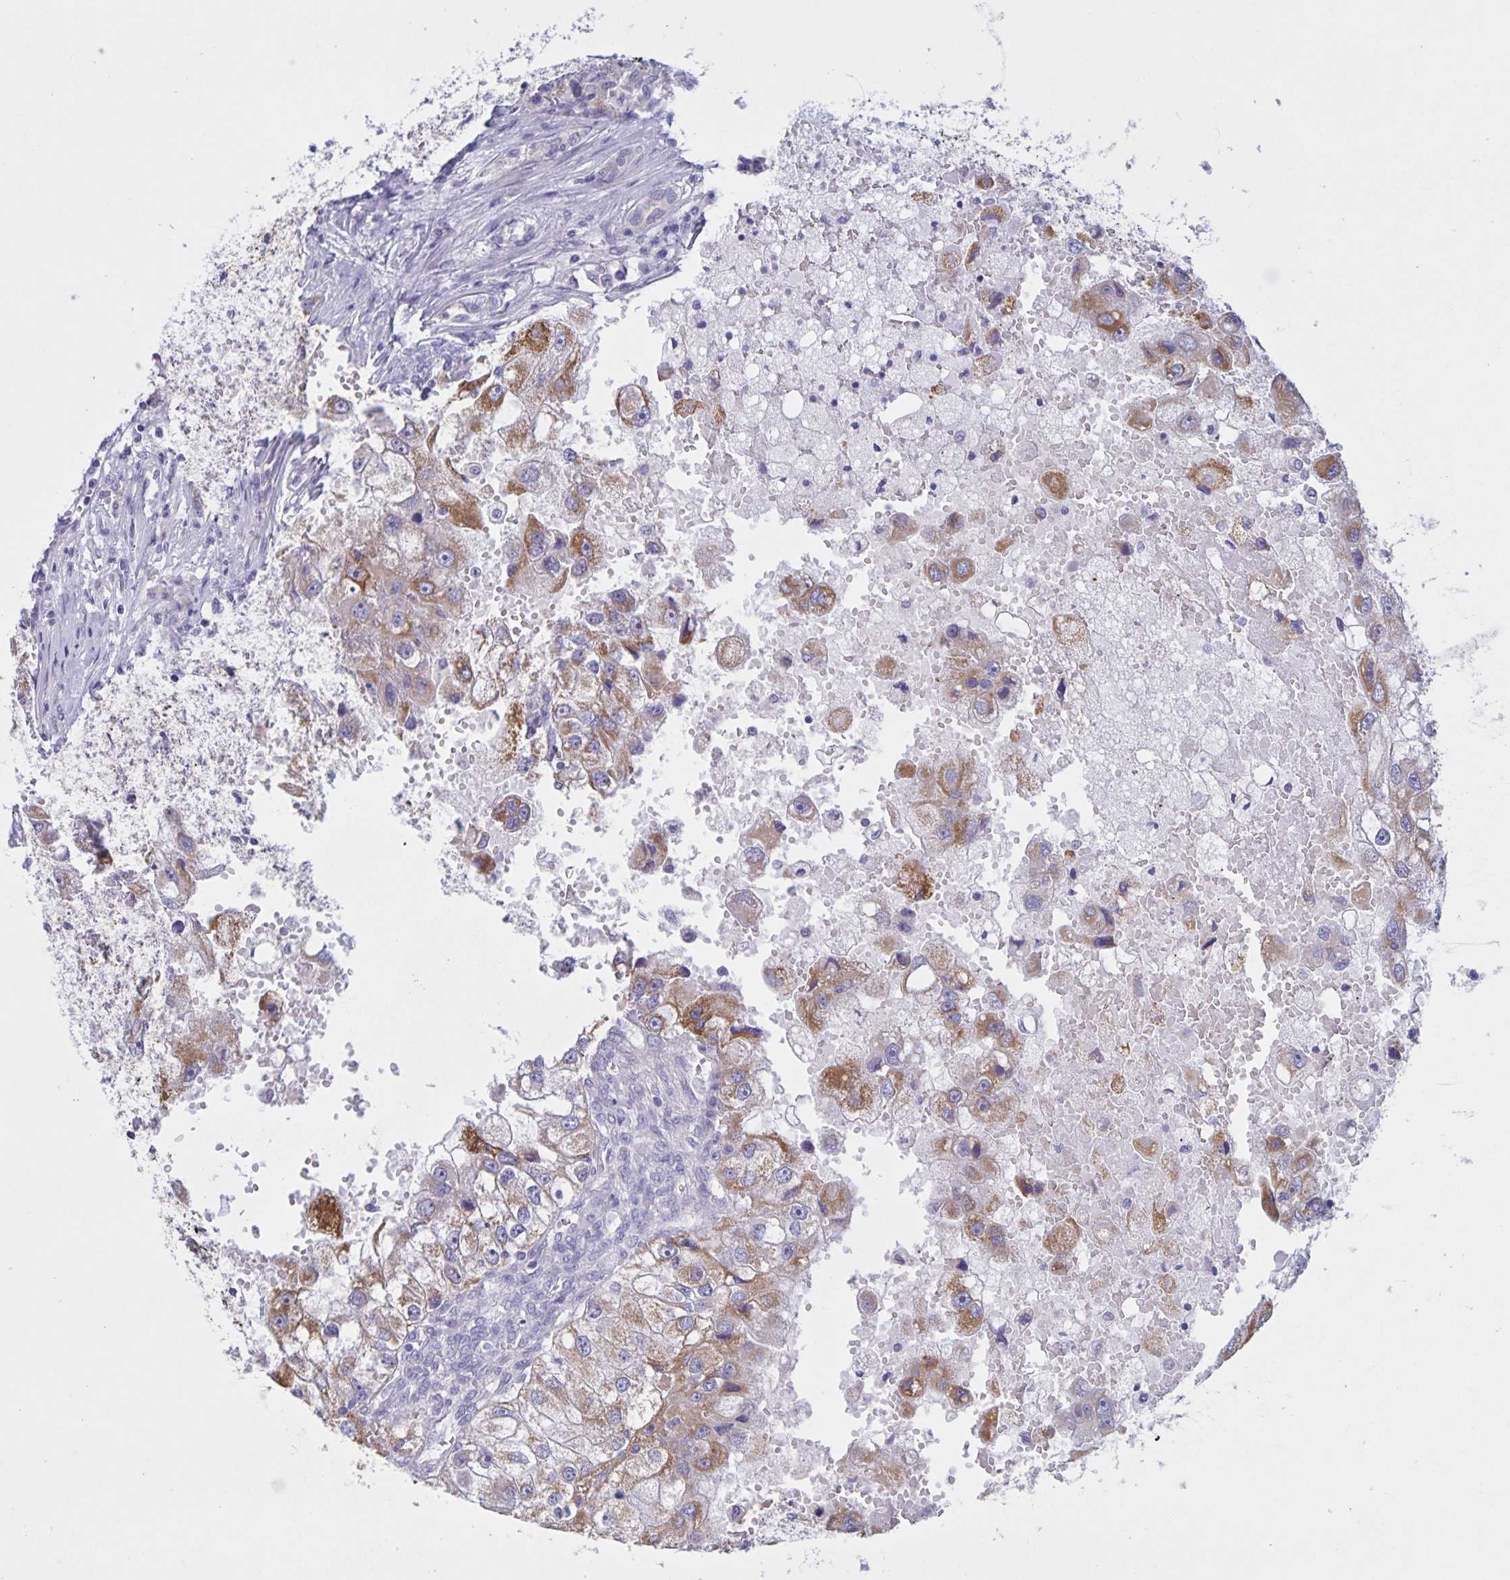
{"staining": {"intensity": "moderate", "quantity": "25%-75%", "location": "cytoplasmic/membranous"}, "tissue": "renal cancer", "cell_type": "Tumor cells", "image_type": "cancer", "snomed": [{"axis": "morphology", "description": "Adenocarcinoma, NOS"}, {"axis": "topography", "description": "Kidney"}], "caption": "DAB (3,3'-diaminobenzidine) immunohistochemical staining of renal cancer (adenocarcinoma) exhibits moderate cytoplasmic/membranous protein positivity in about 25%-75% of tumor cells.", "gene": "DMGDH", "patient": {"sex": "male", "age": 63}}